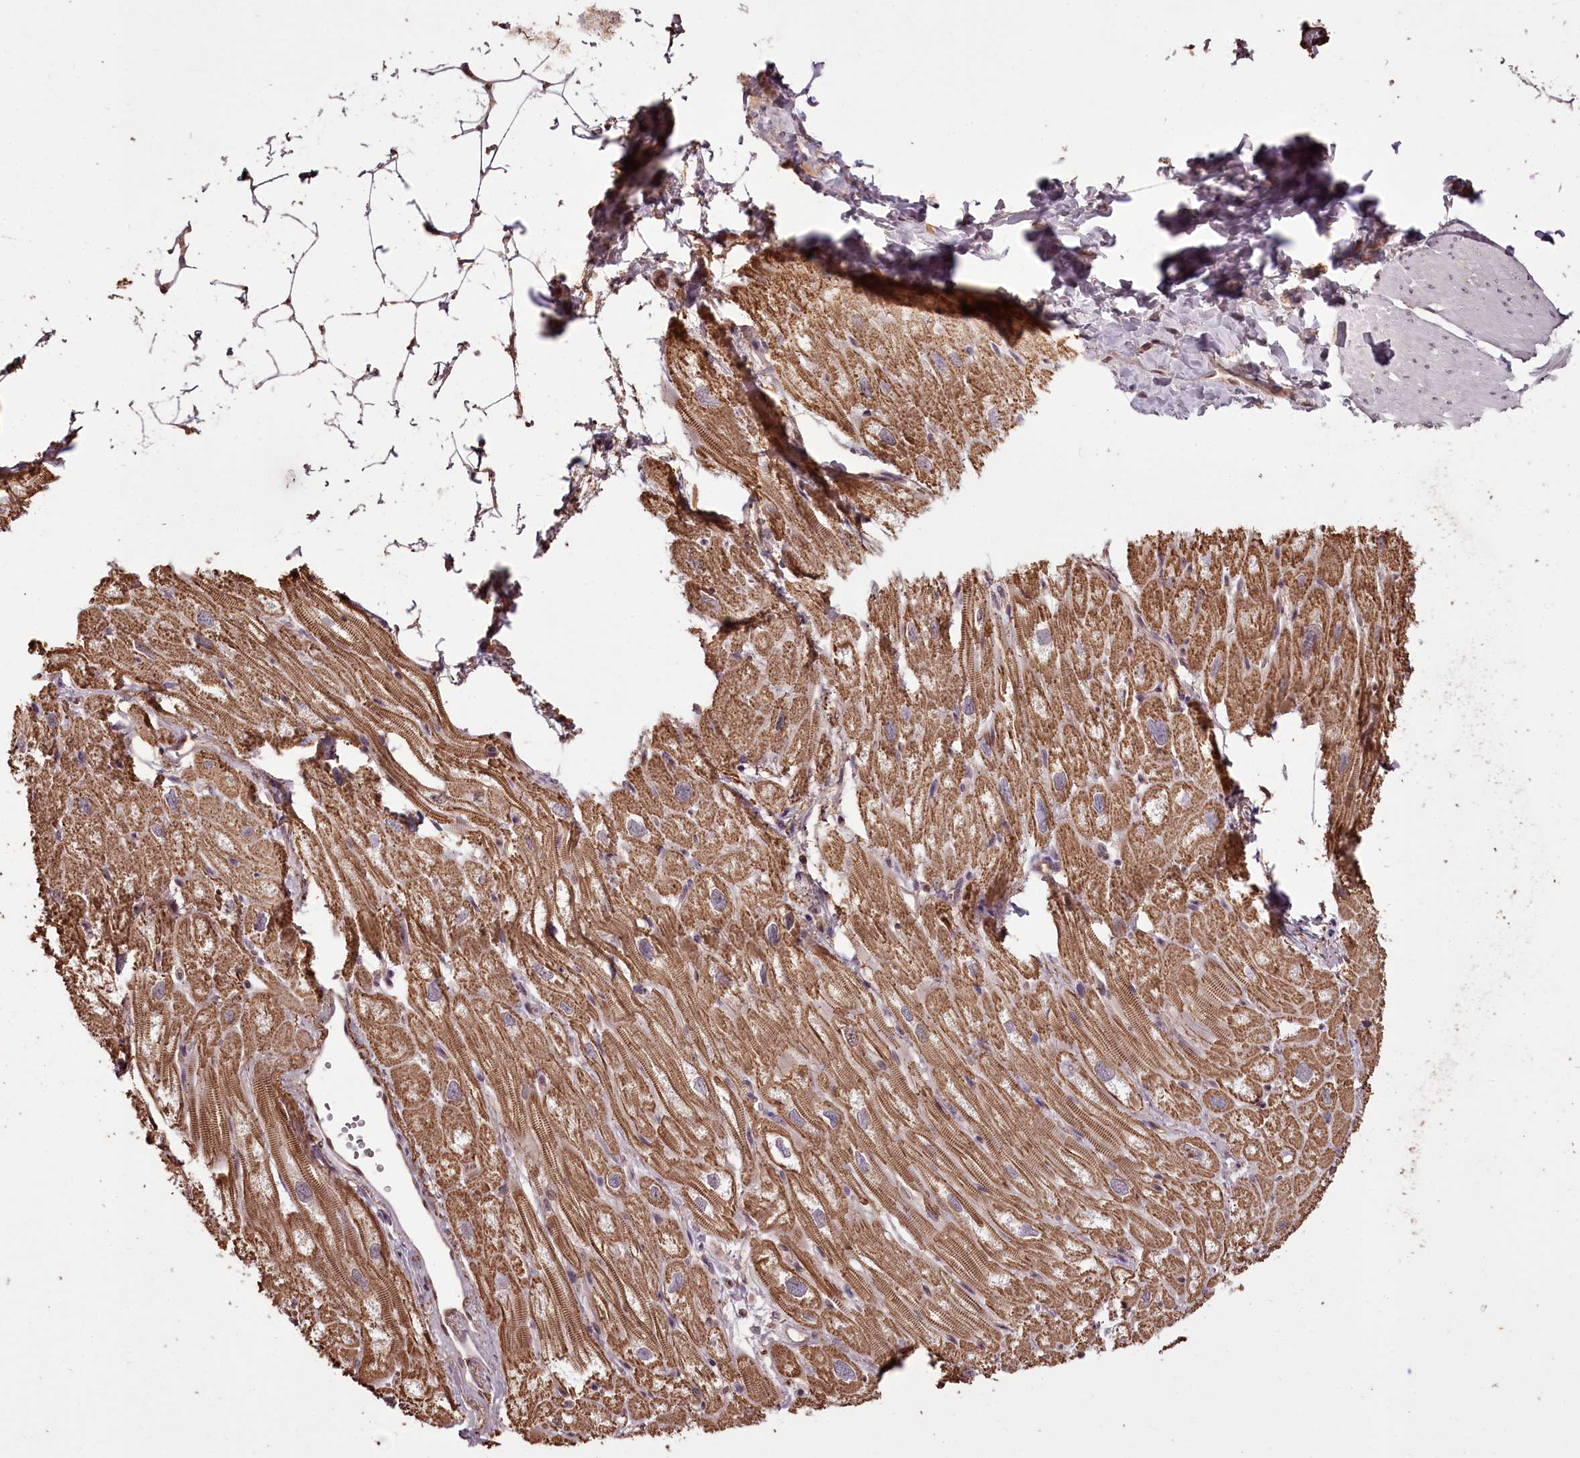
{"staining": {"intensity": "moderate", "quantity": ">75%", "location": "cytoplasmic/membranous"}, "tissue": "heart muscle", "cell_type": "Cardiomyocytes", "image_type": "normal", "snomed": [{"axis": "morphology", "description": "Normal tissue, NOS"}, {"axis": "topography", "description": "Heart"}], "caption": "A brown stain labels moderate cytoplasmic/membranous staining of a protein in cardiomyocytes of normal human heart muscle. (IHC, brightfield microscopy, high magnification).", "gene": "NPRL2", "patient": {"sex": "male", "age": 50}}